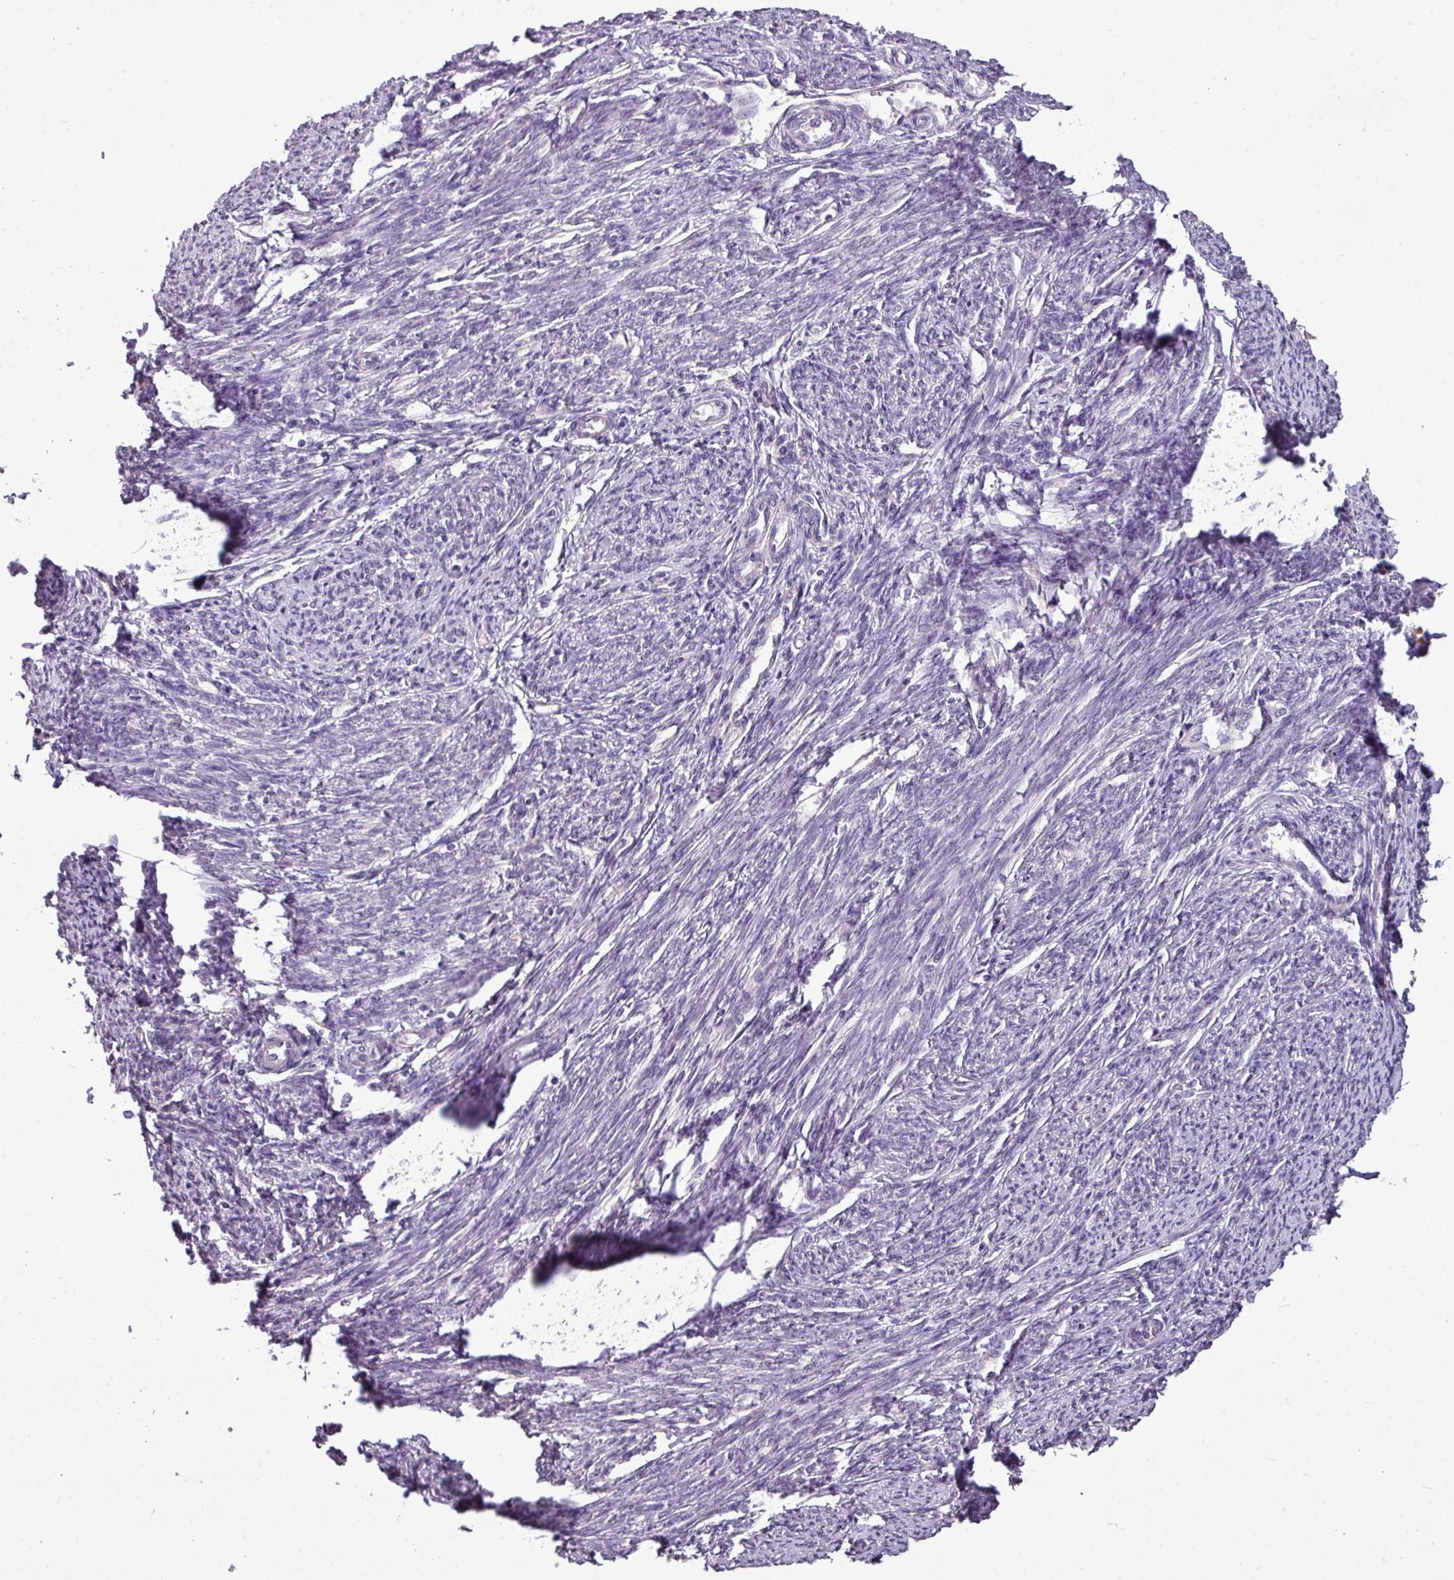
{"staining": {"intensity": "negative", "quantity": "none", "location": "none"}, "tissue": "smooth muscle", "cell_type": "Smooth muscle cells", "image_type": "normal", "snomed": [{"axis": "morphology", "description": "Normal tissue, NOS"}, {"axis": "topography", "description": "Smooth muscle"}, {"axis": "topography", "description": "Fallopian tube"}], "caption": "Immunohistochemistry (IHC) of unremarkable human smooth muscle reveals no expression in smooth muscle cells.", "gene": "ALDH2", "patient": {"sex": "female", "age": 59}}